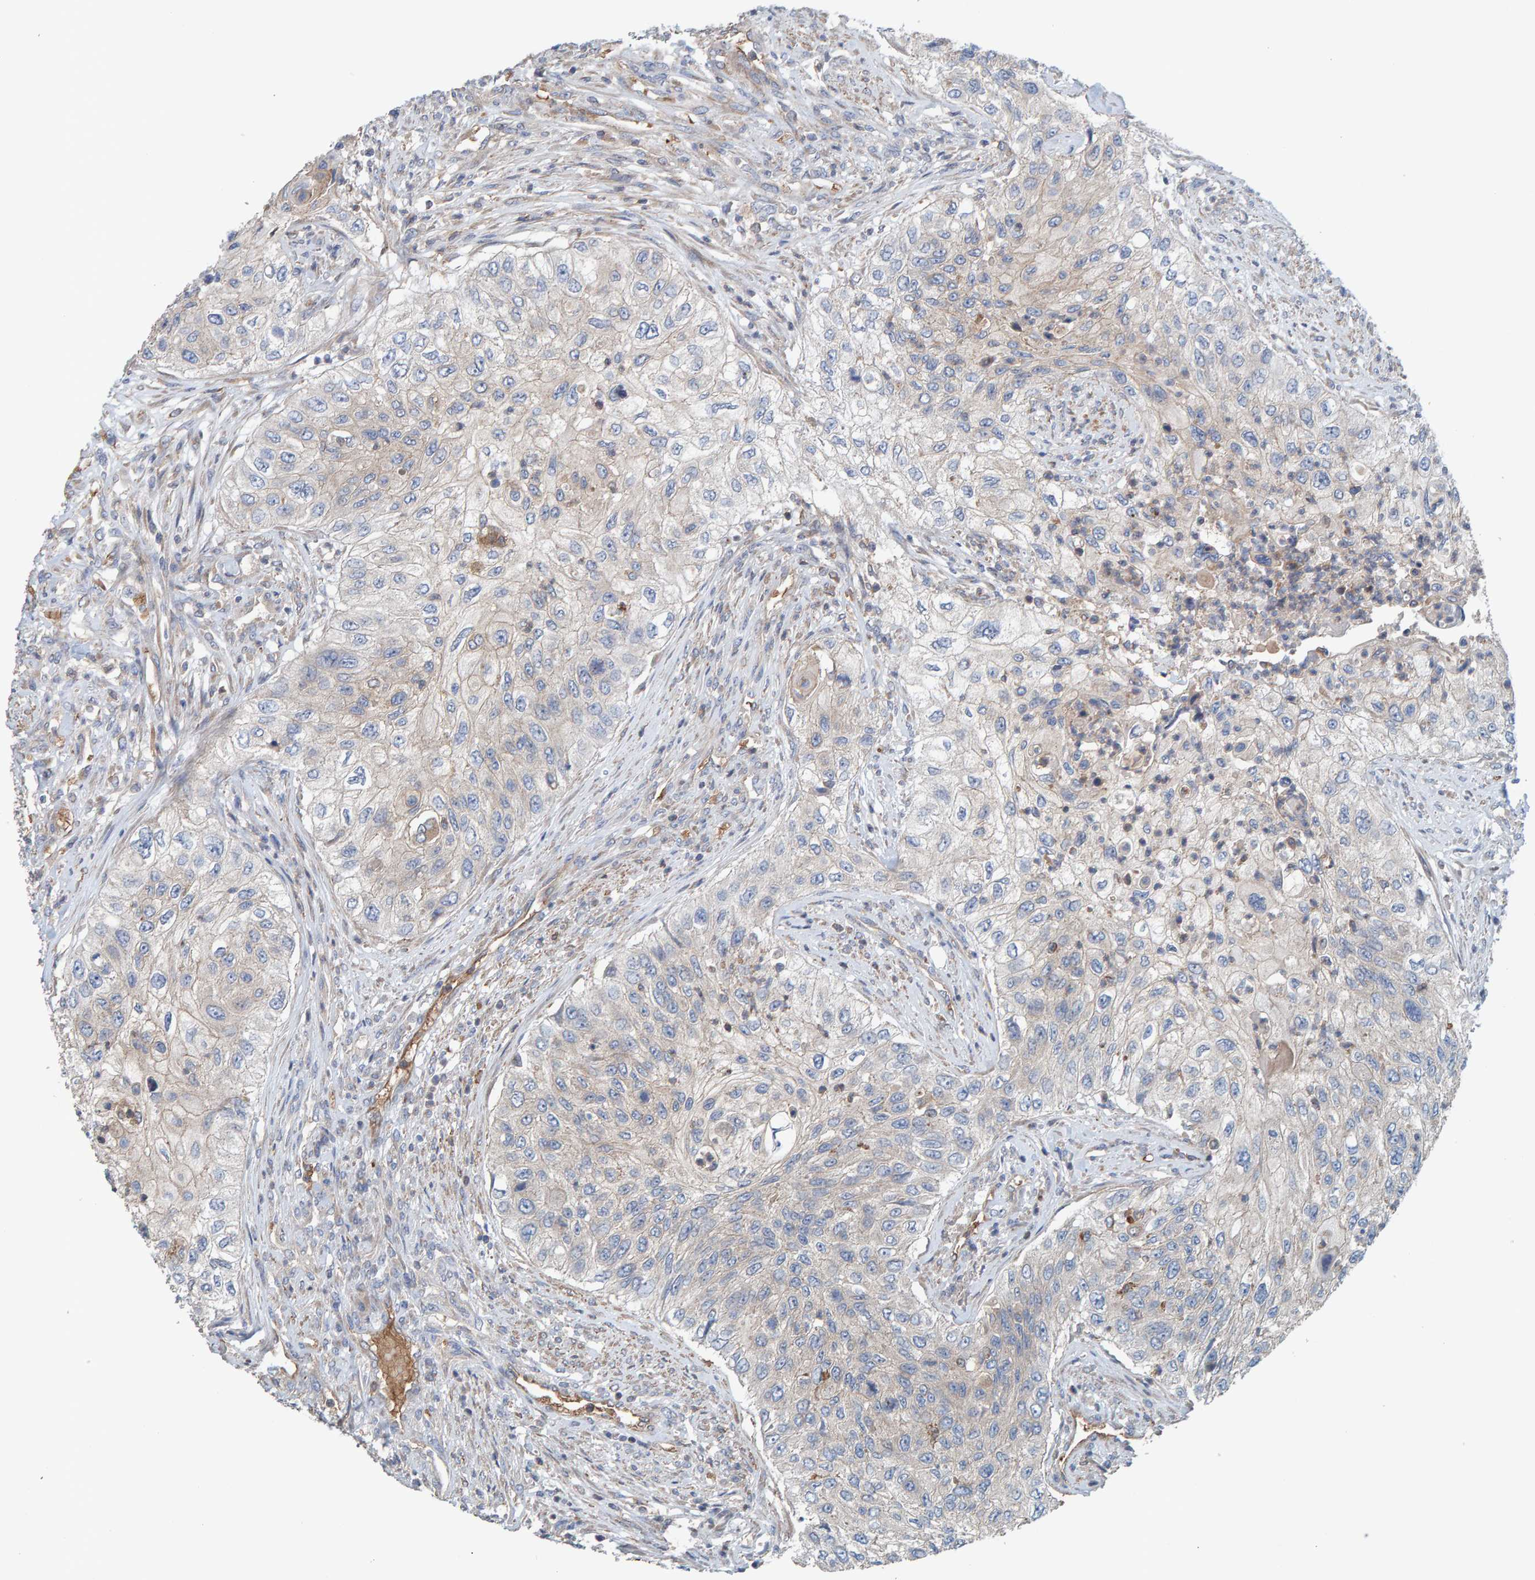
{"staining": {"intensity": "weak", "quantity": "<25%", "location": "cytoplasmic/membranous"}, "tissue": "urothelial cancer", "cell_type": "Tumor cells", "image_type": "cancer", "snomed": [{"axis": "morphology", "description": "Urothelial carcinoma, High grade"}, {"axis": "topography", "description": "Urinary bladder"}], "caption": "Urothelial cancer was stained to show a protein in brown. There is no significant positivity in tumor cells.", "gene": "UBAP1", "patient": {"sex": "female", "age": 60}}